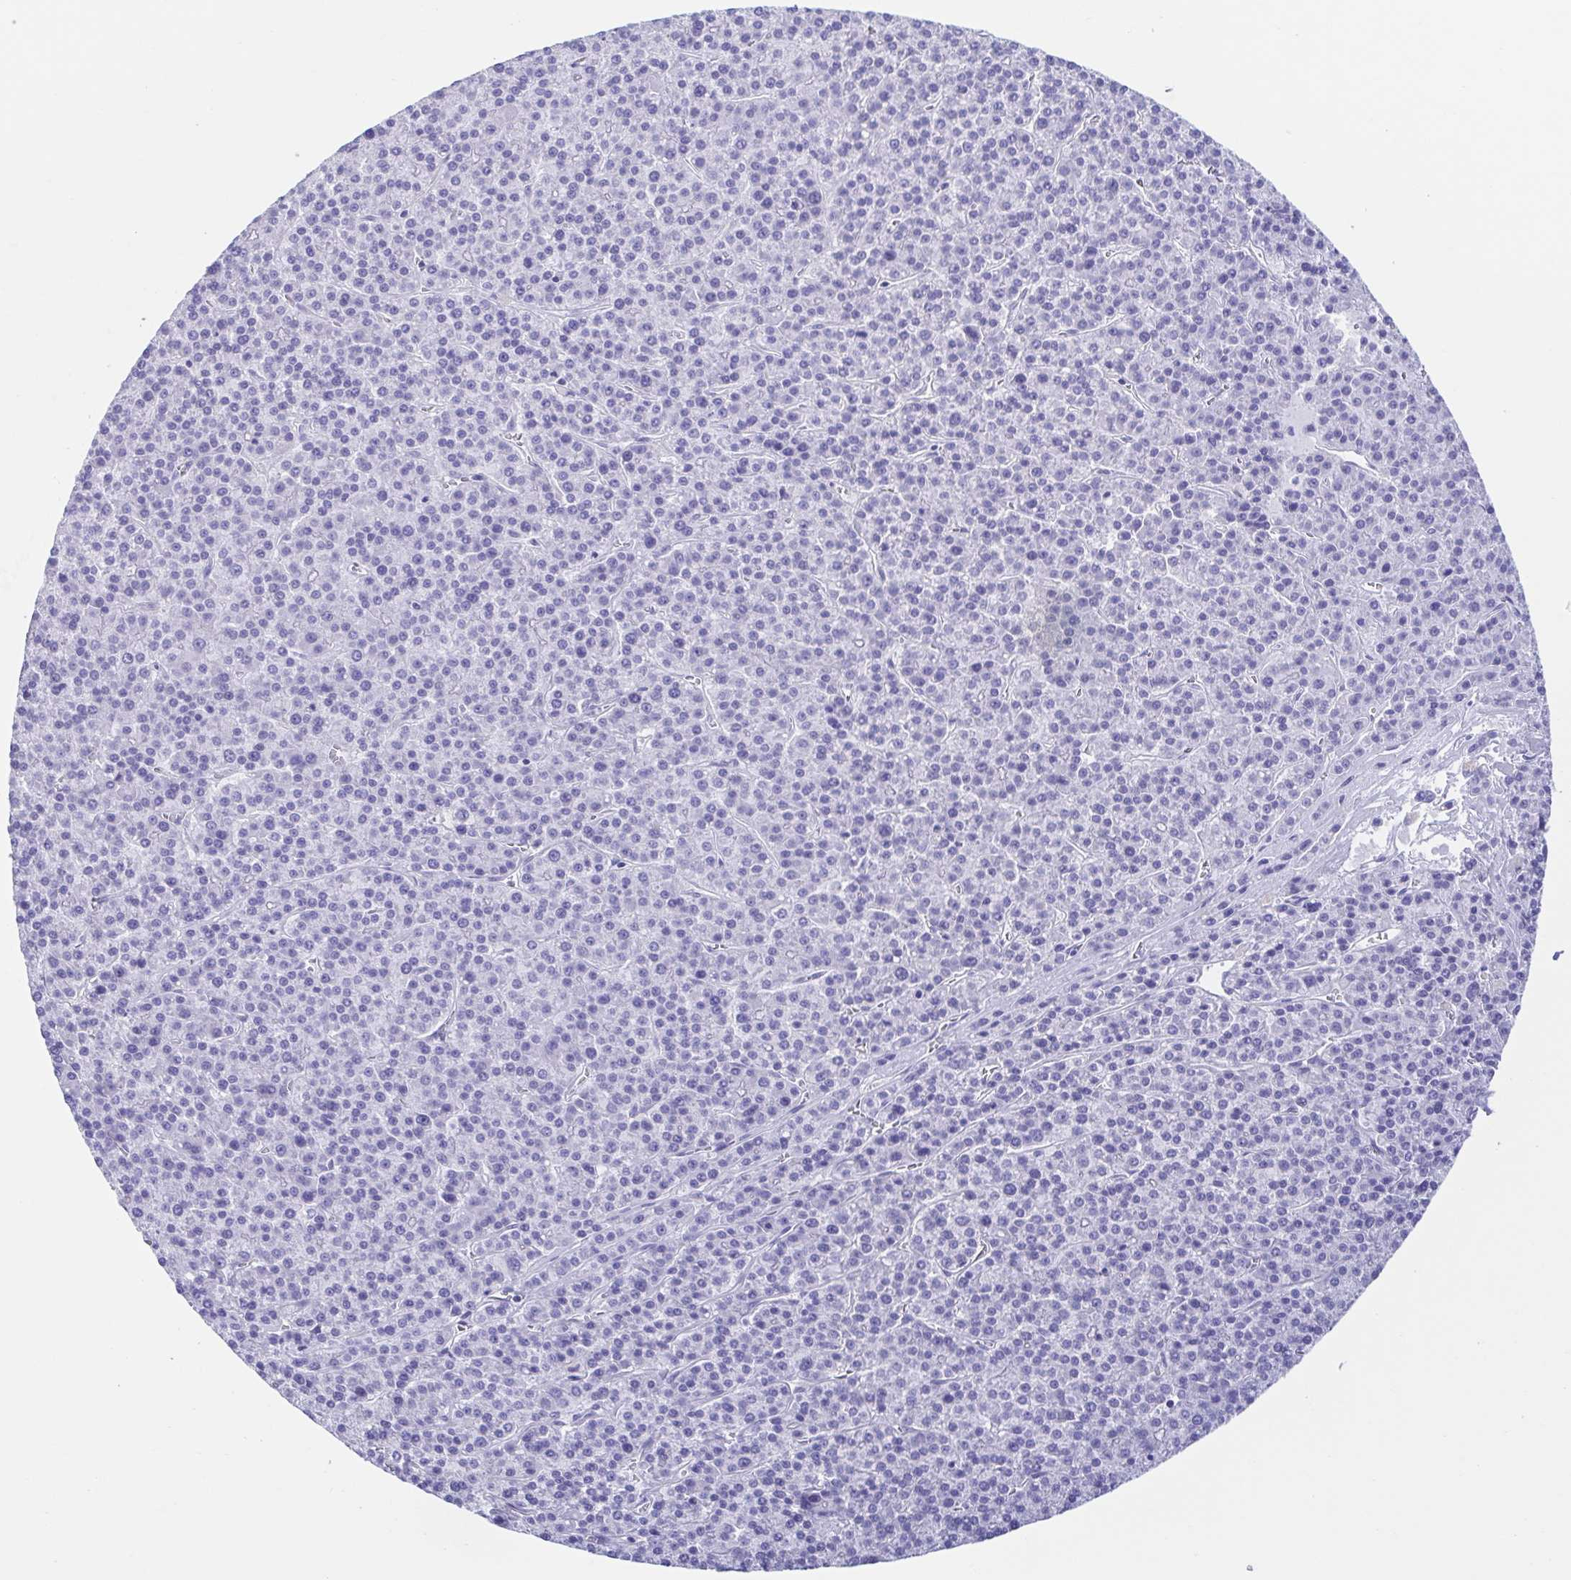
{"staining": {"intensity": "negative", "quantity": "none", "location": "none"}, "tissue": "liver cancer", "cell_type": "Tumor cells", "image_type": "cancer", "snomed": [{"axis": "morphology", "description": "Carcinoma, Hepatocellular, NOS"}, {"axis": "topography", "description": "Liver"}], "caption": "This is an immunohistochemistry (IHC) image of human liver cancer (hepatocellular carcinoma). There is no staining in tumor cells.", "gene": "TEX12", "patient": {"sex": "female", "age": 58}}